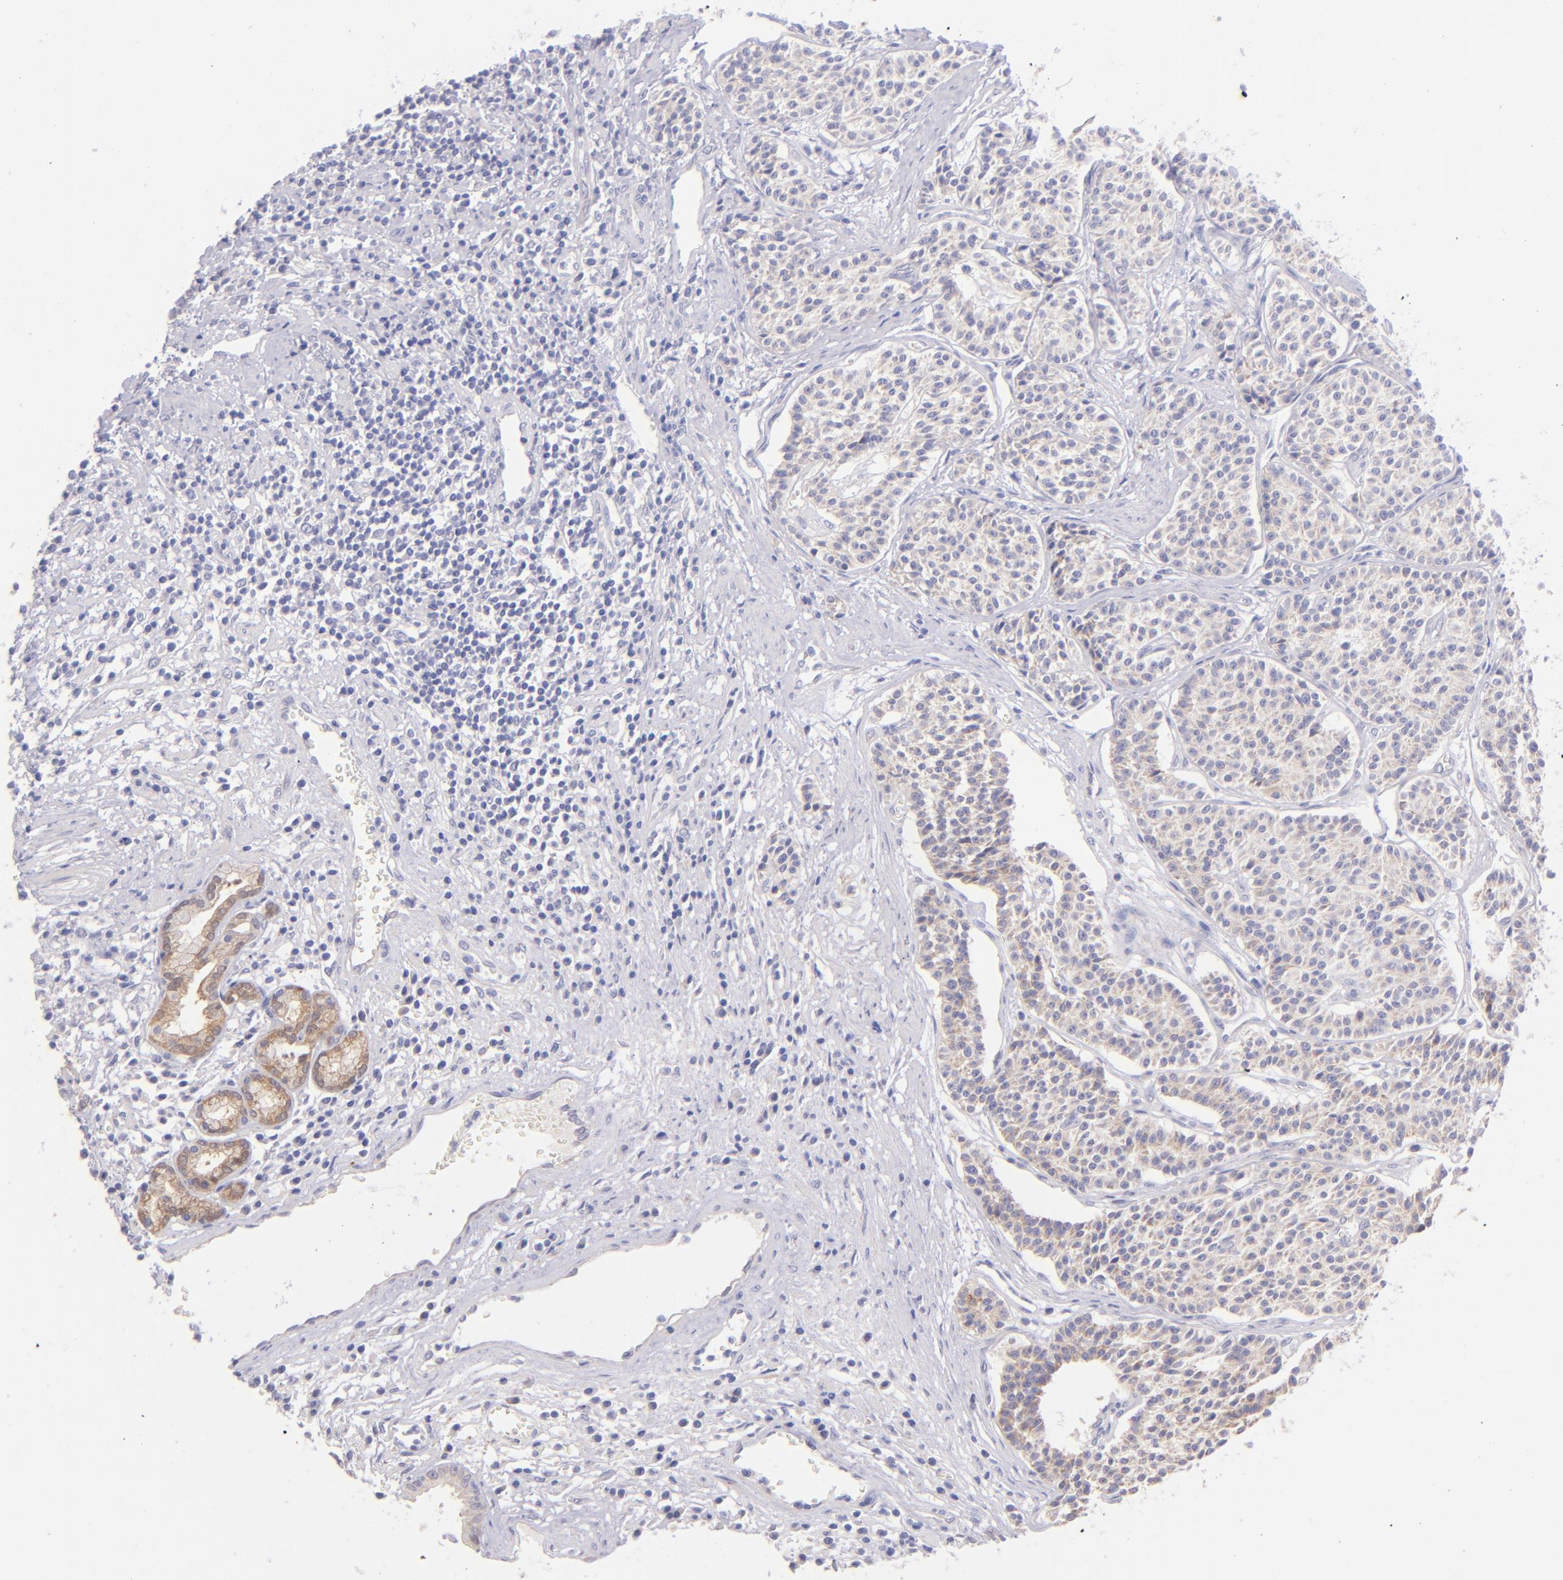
{"staining": {"intensity": "weak", "quantity": ">75%", "location": "cytoplasmic/membranous"}, "tissue": "carcinoid", "cell_type": "Tumor cells", "image_type": "cancer", "snomed": [{"axis": "morphology", "description": "Carcinoid, malignant, NOS"}, {"axis": "topography", "description": "Stomach"}], "caption": "Malignant carcinoid stained with a protein marker shows weak staining in tumor cells.", "gene": "SH2D4A", "patient": {"sex": "female", "age": 76}}